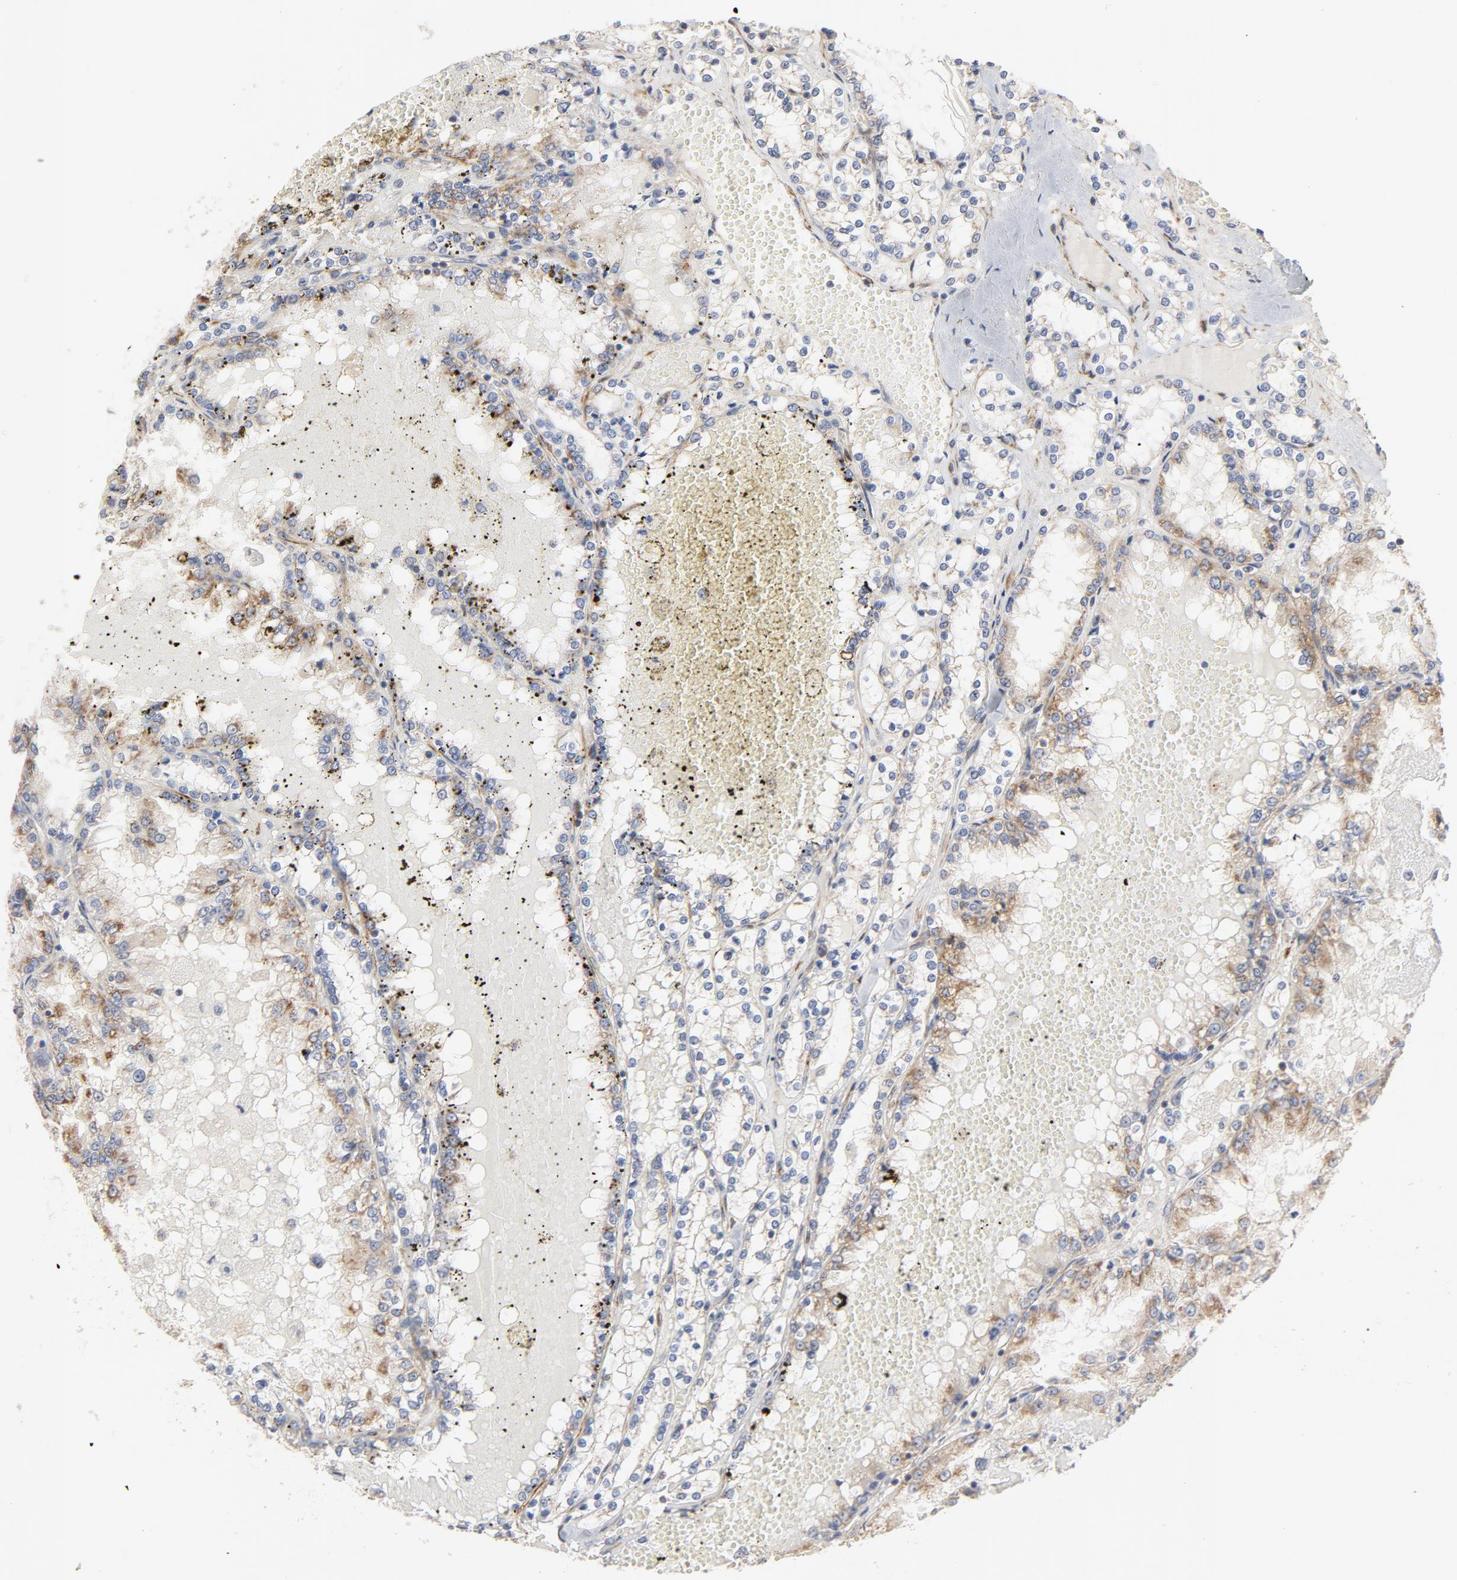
{"staining": {"intensity": "weak", "quantity": ">75%", "location": "cytoplasmic/membranous"}, "tissue": "renal cancer", "cell_type": "Tumor cells", "image_type": "cancer", "snomed": [{"axis": "morphology", "description": "Adenocarcinoma, NOS"}, {"axis": "topography", "description": "Kidney"}], "caption": "Renal cancer stained with IHC demonstrates weak cytoplasmic/membranous expression in about >75% of tumor cells.", "gene": "GNG2", "patient": {"sex": "female", "age": 56}}